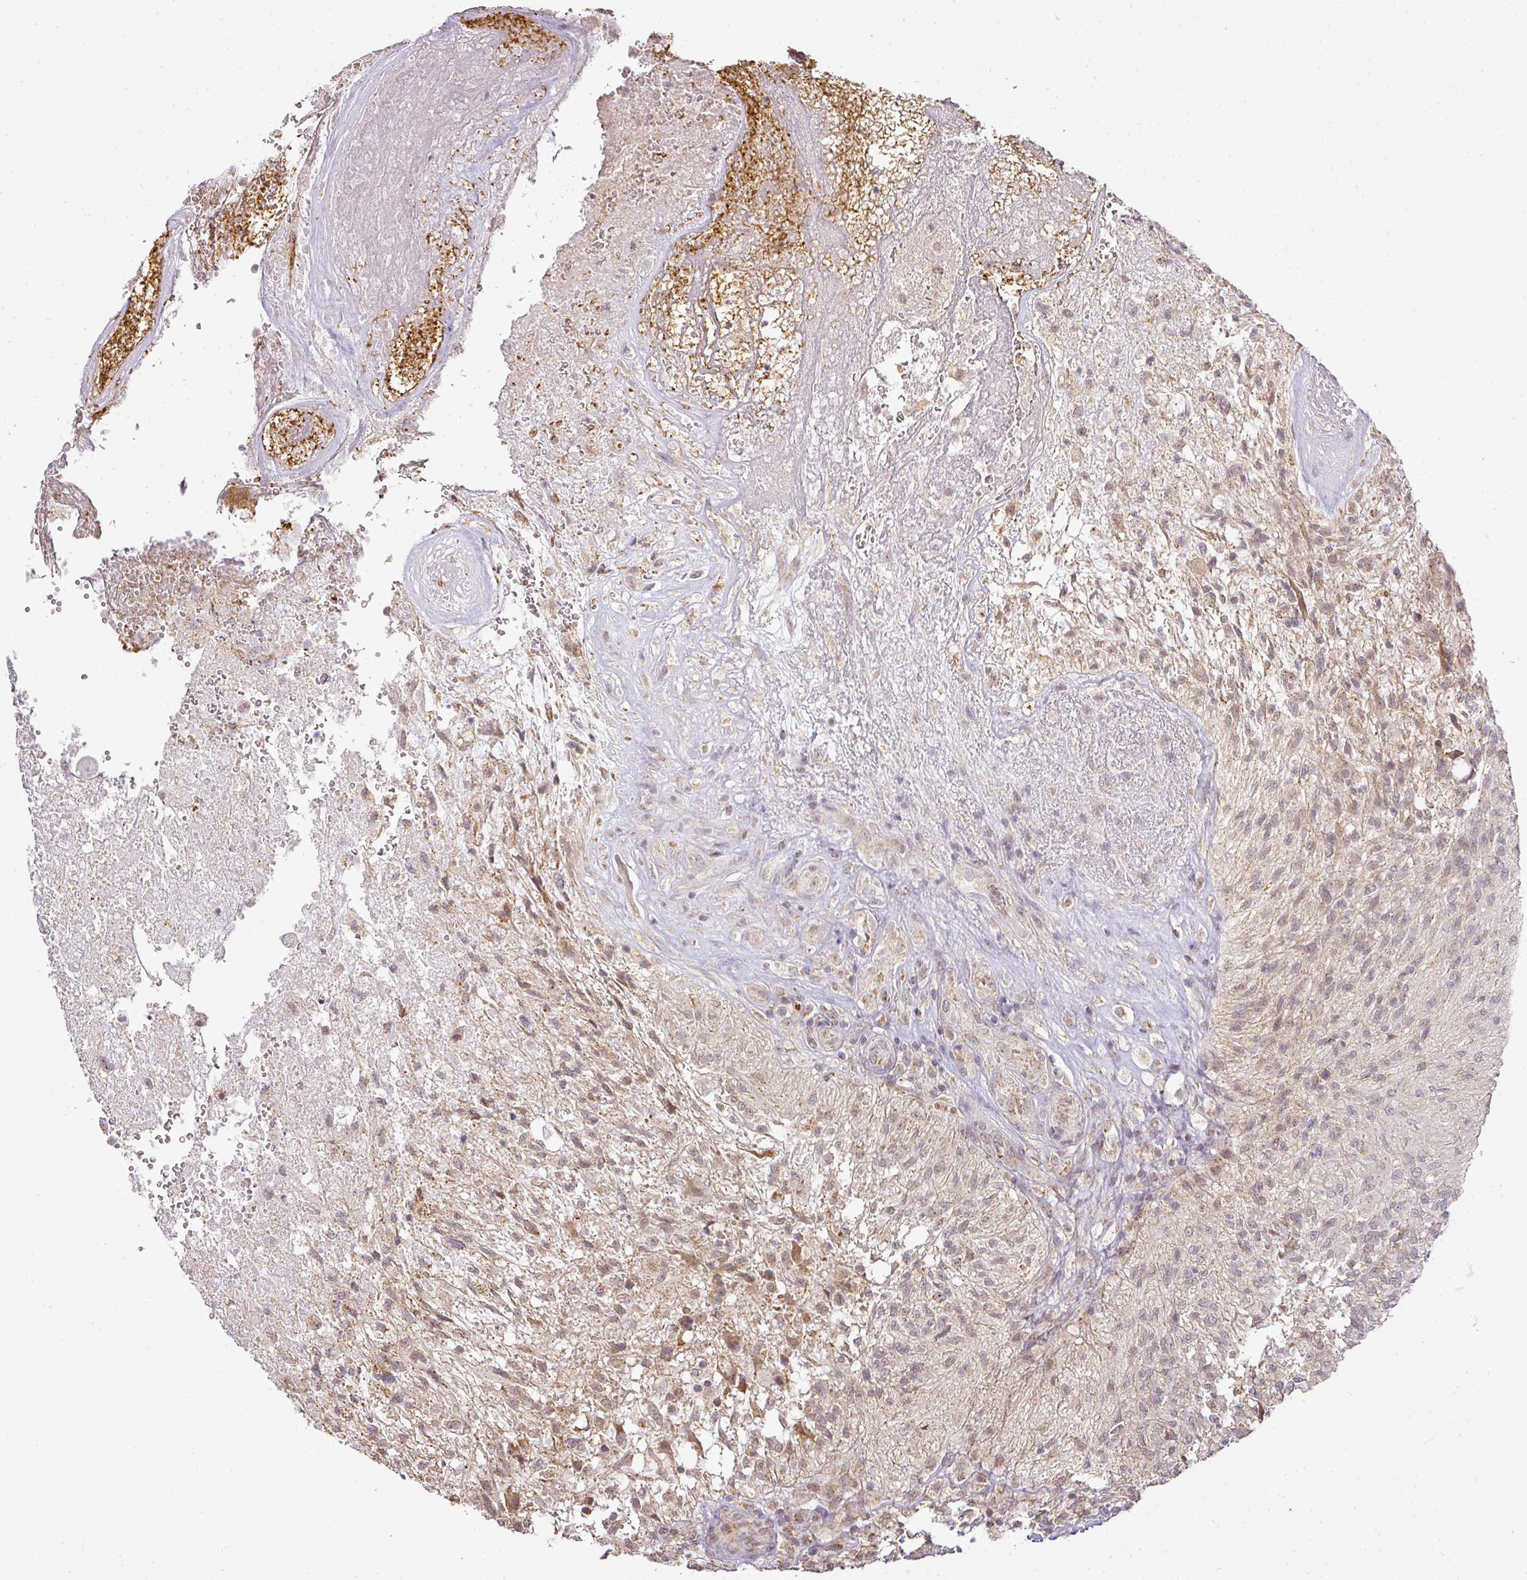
{"staining": {"intensity": "moderate", "quantity": "25%-75%", "location": "cytoplasmic/membranous"}, "tissue": "glioma", "cell_type": "Tumor cells", "image_type": "cancer", "snomed": [{"axis": "morphology", "description": "Glioma, malignant, High grade"}, {"axis": "topography", "description": "Brain"}], "caption": "A photomicrograph showing moderate cytoplasmic/membranous positivity in about 25%-75% of tumor cells in glioma, as visualized by brown immunohistochemical staining.", "gene": "MYOM2", "patient": {"sex": "male", "age": 56}}